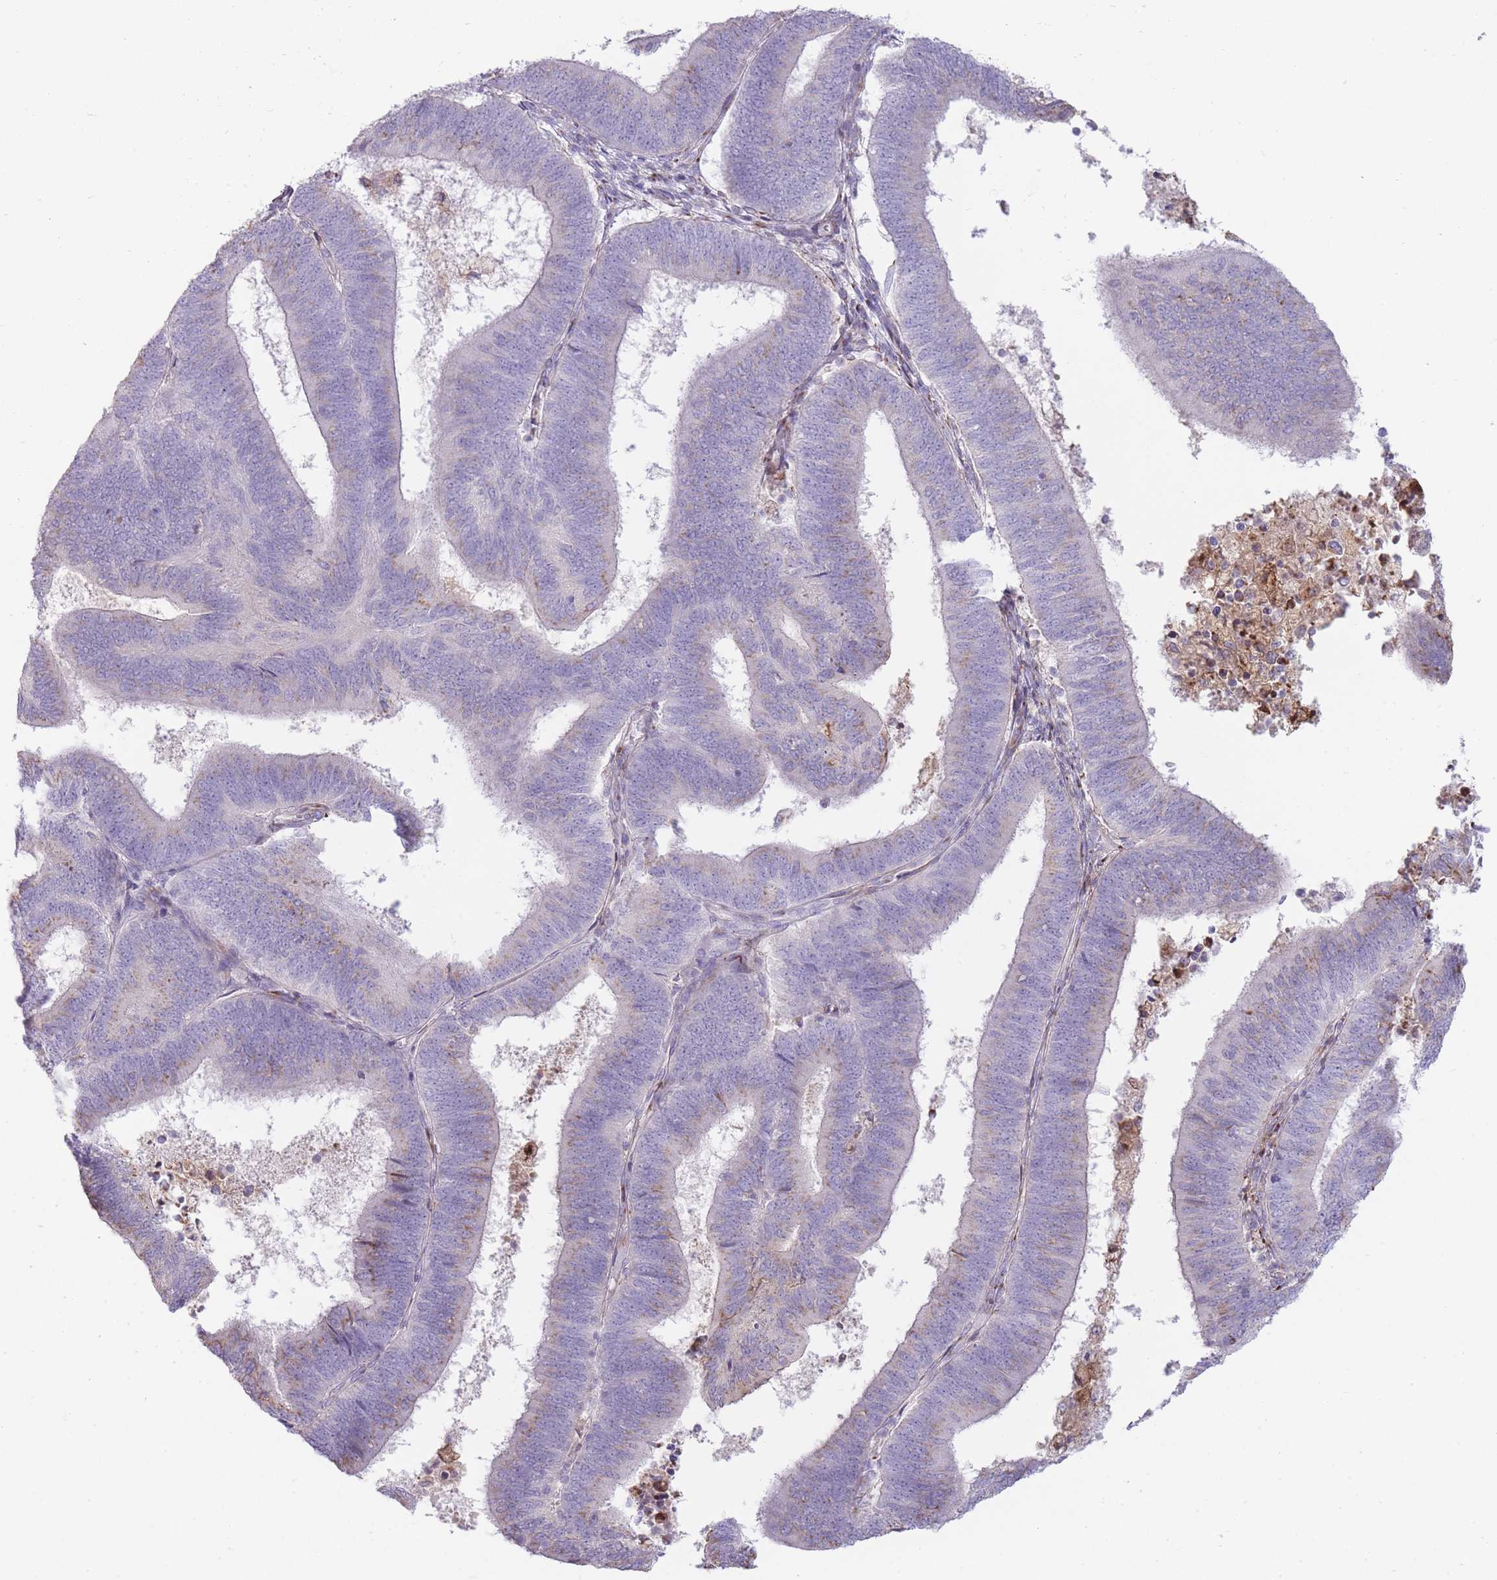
{"staining": {"intensity": "negative", "quantity": "none", "location": "none"}, "tissue": "endometrial cancer", "cell_type": "Tumor cells", "image_type": "cancer", "snomed": [{"axis": "morphology", "description": "Adenocarcinoma, NOS"}, {"axis": "topography", "description": "Endometrium"}], "caption": "Tumor cells are negative for protein expression in human endometrial cancer (adenocarcinoma).", "gene": "PPP3R2", "patient": {"sex": "female", "age": 70}}